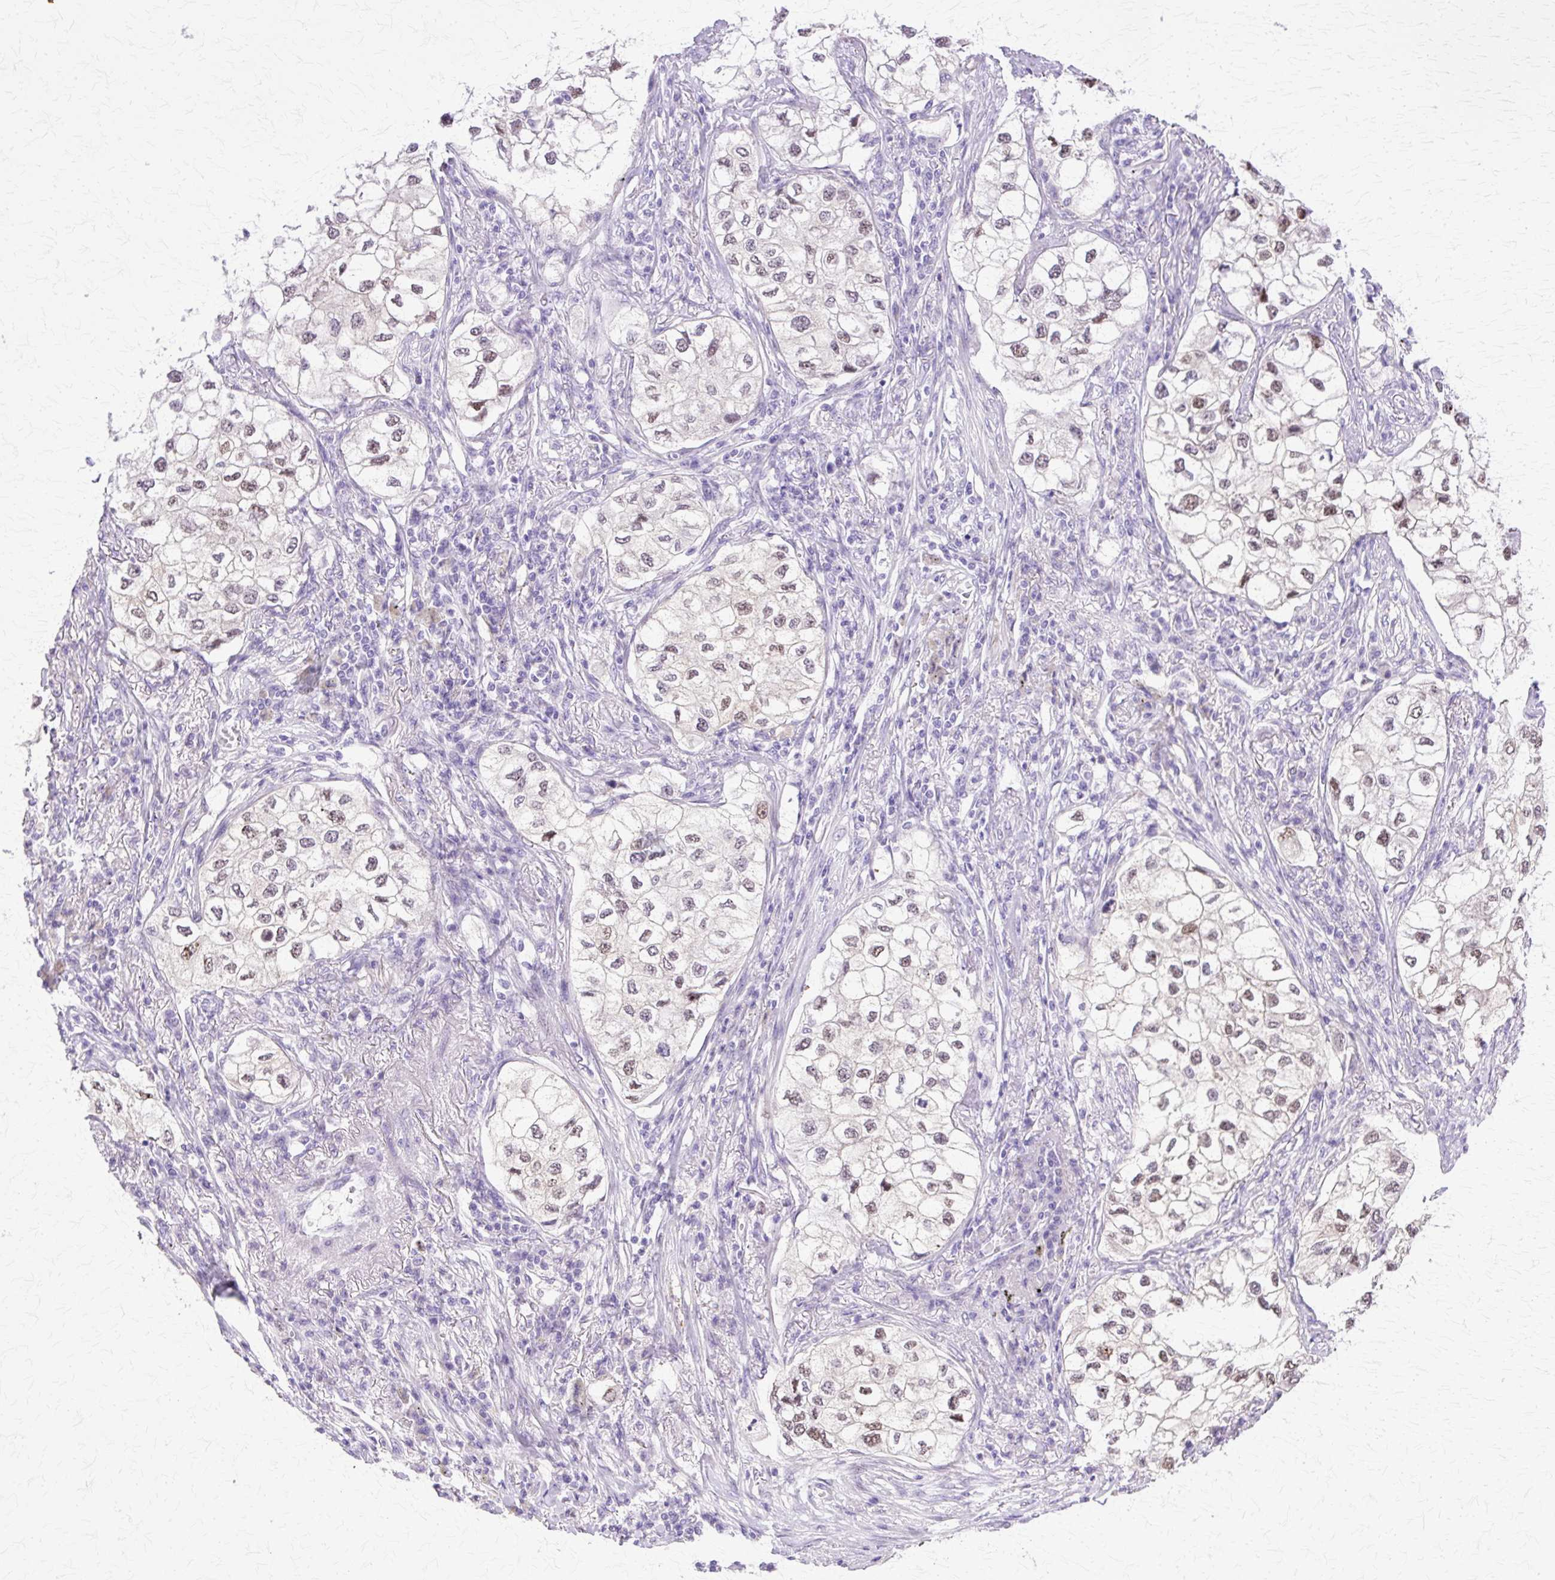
{"staining": {"intensity": "moderate", "quantity": "25%-75%", "location": "nuclear"}, "tissue": "lung cancer", "cell_type": "Tumor cells", "image_type": "cancer", "snomed": [{"axis": "morphology", "description": "Adenocarcinoma, NOS"}, {"axis": "topography", "description": "Lung"}], "caption": "A medium amount of moderate nuclear staining is appreciated in approximately 25%-75% of tumor cells in lung cancer (adenocarcinoma) tissue. (IHC, brightfield microscopy, high magnification).", "gene": "HSPA8", "patient": {"sex": "male", "age": 63}}